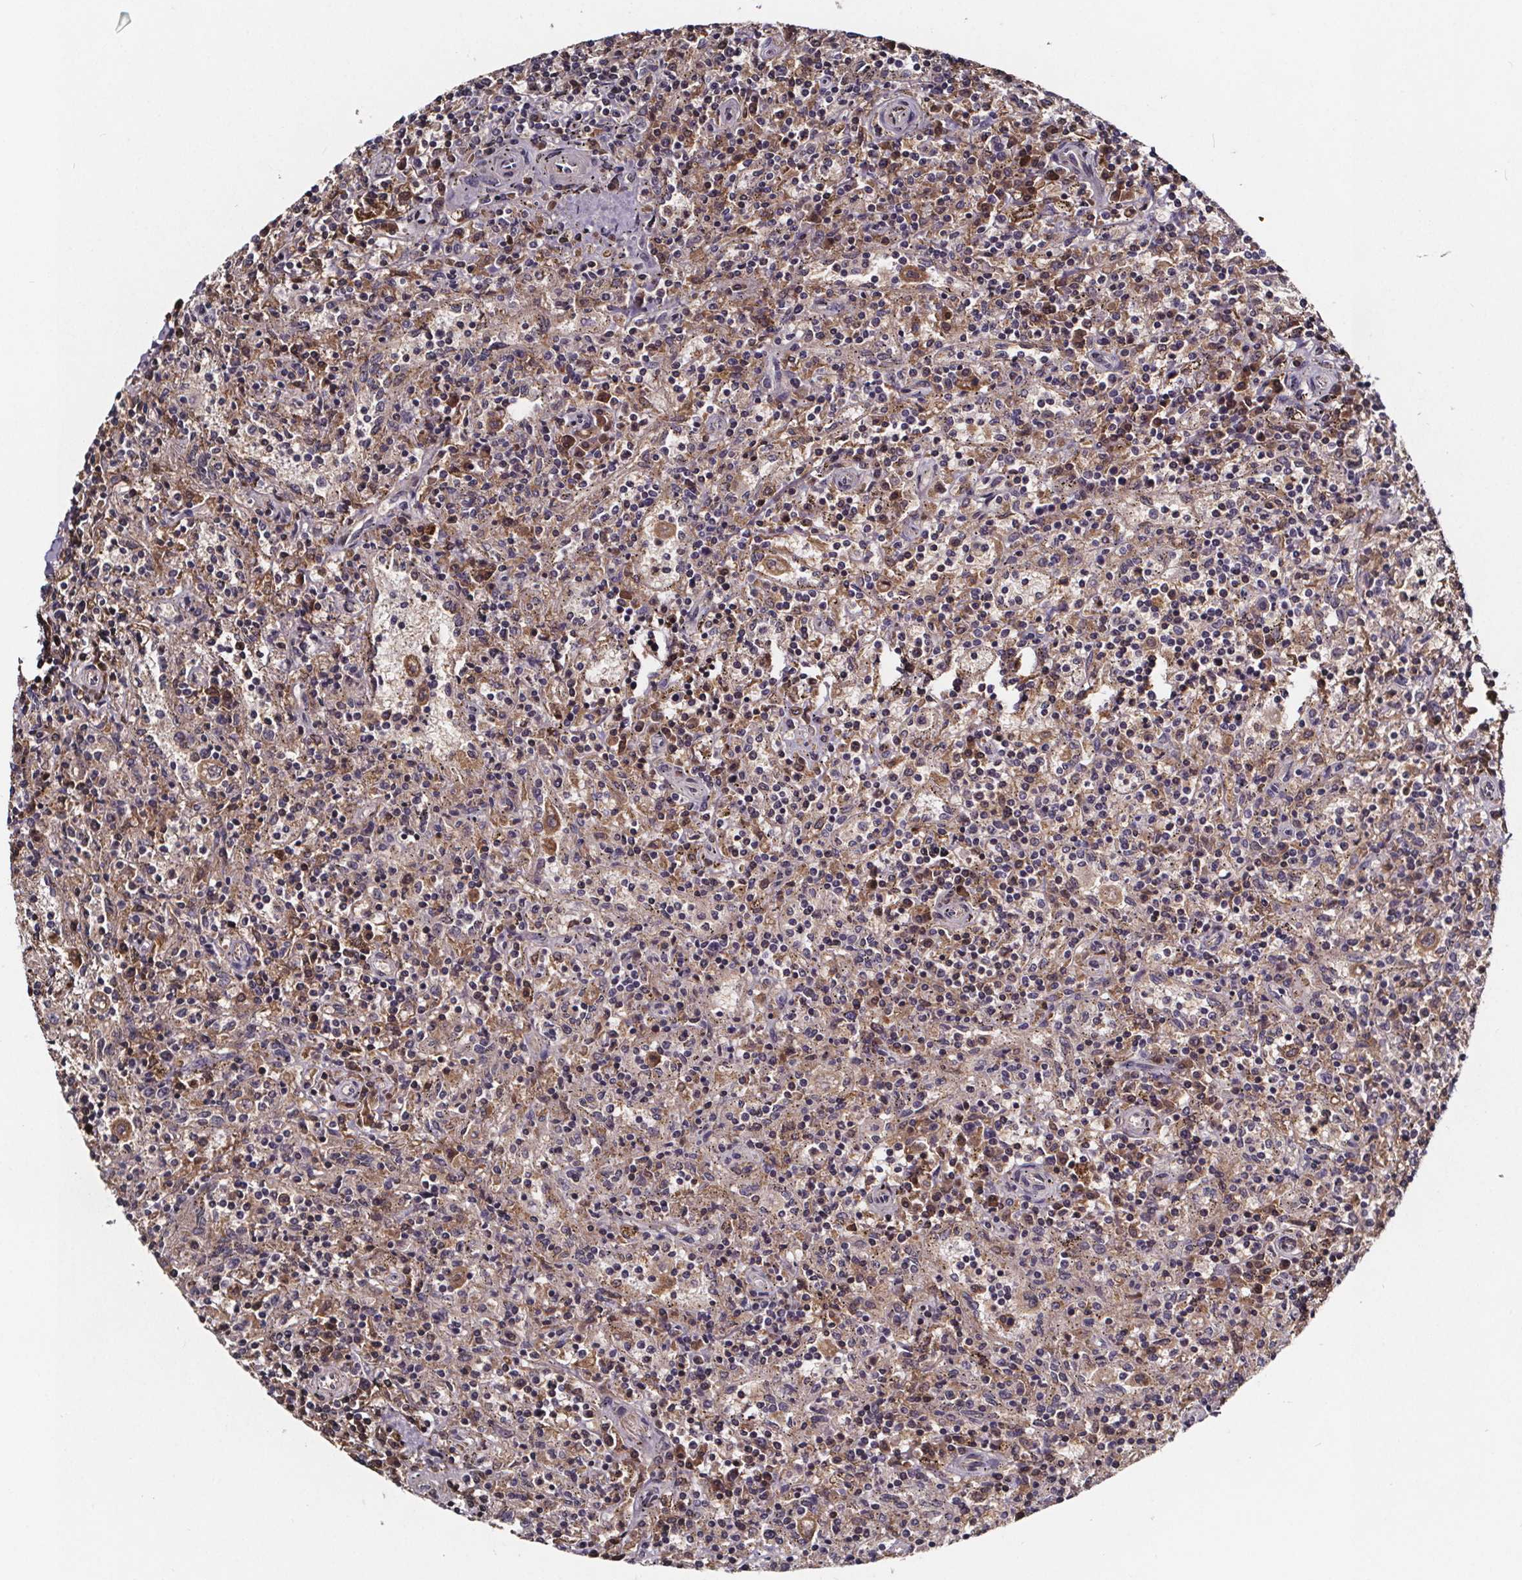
{"staining": {"intensity": "moderate", "quantity": "<25%", "location": "cytoplasmic/membranous"}, "tissue": "lymphoma", "cell_type": "Tumor cells", "image_type": "cancer", "snomed": [{"axis": "morphology", "description": "Malignant lymphoma, non-Hodgkin's type, Low grade"}, {"axis": "topography", "description": "Spleen"}], "caption": "Lymphoma stained for a protein (brown) exhibits moderate cytoplasmic/membranous positive positivity in about <25% of tumor cells.", "gene": "NPHP4", "patient": {"sex": "male", "age": 62}}